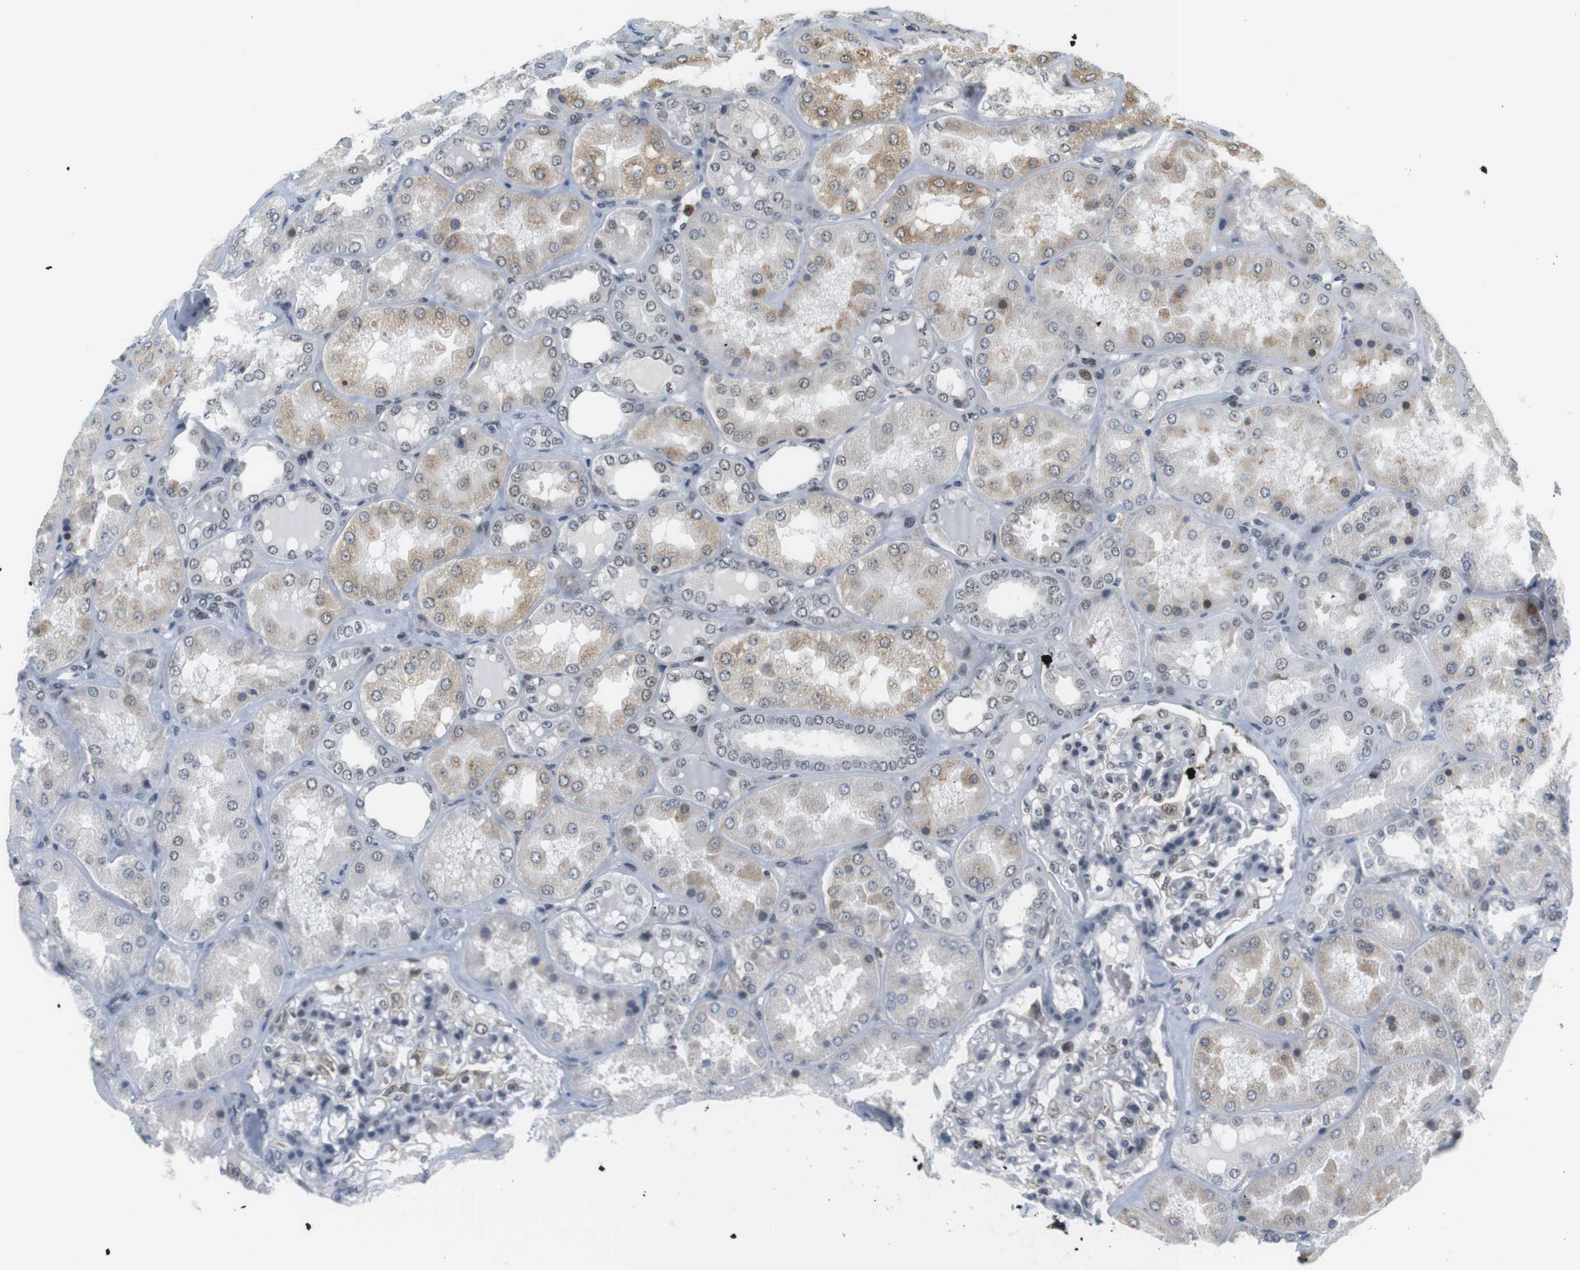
{"staining": {"intensity": "weak", "quantity": "<25%", "location": "nuclear"}, "tissue": "kidney", "cell_type": "Cells in glomeruli", "image_type": "normal", "snomed": [{"axis": "morphology", "description": "Normal tissue, NOS"}, {"axis": "topography", "description": "Kidney"}], "caption": "Micrograph shows no protein positivity in cells in glomeruli of unremarkable kidney. Nuclei are stained in blue.", "gene": "RNF38", "patient": {"sex": "female", "age": 56}}